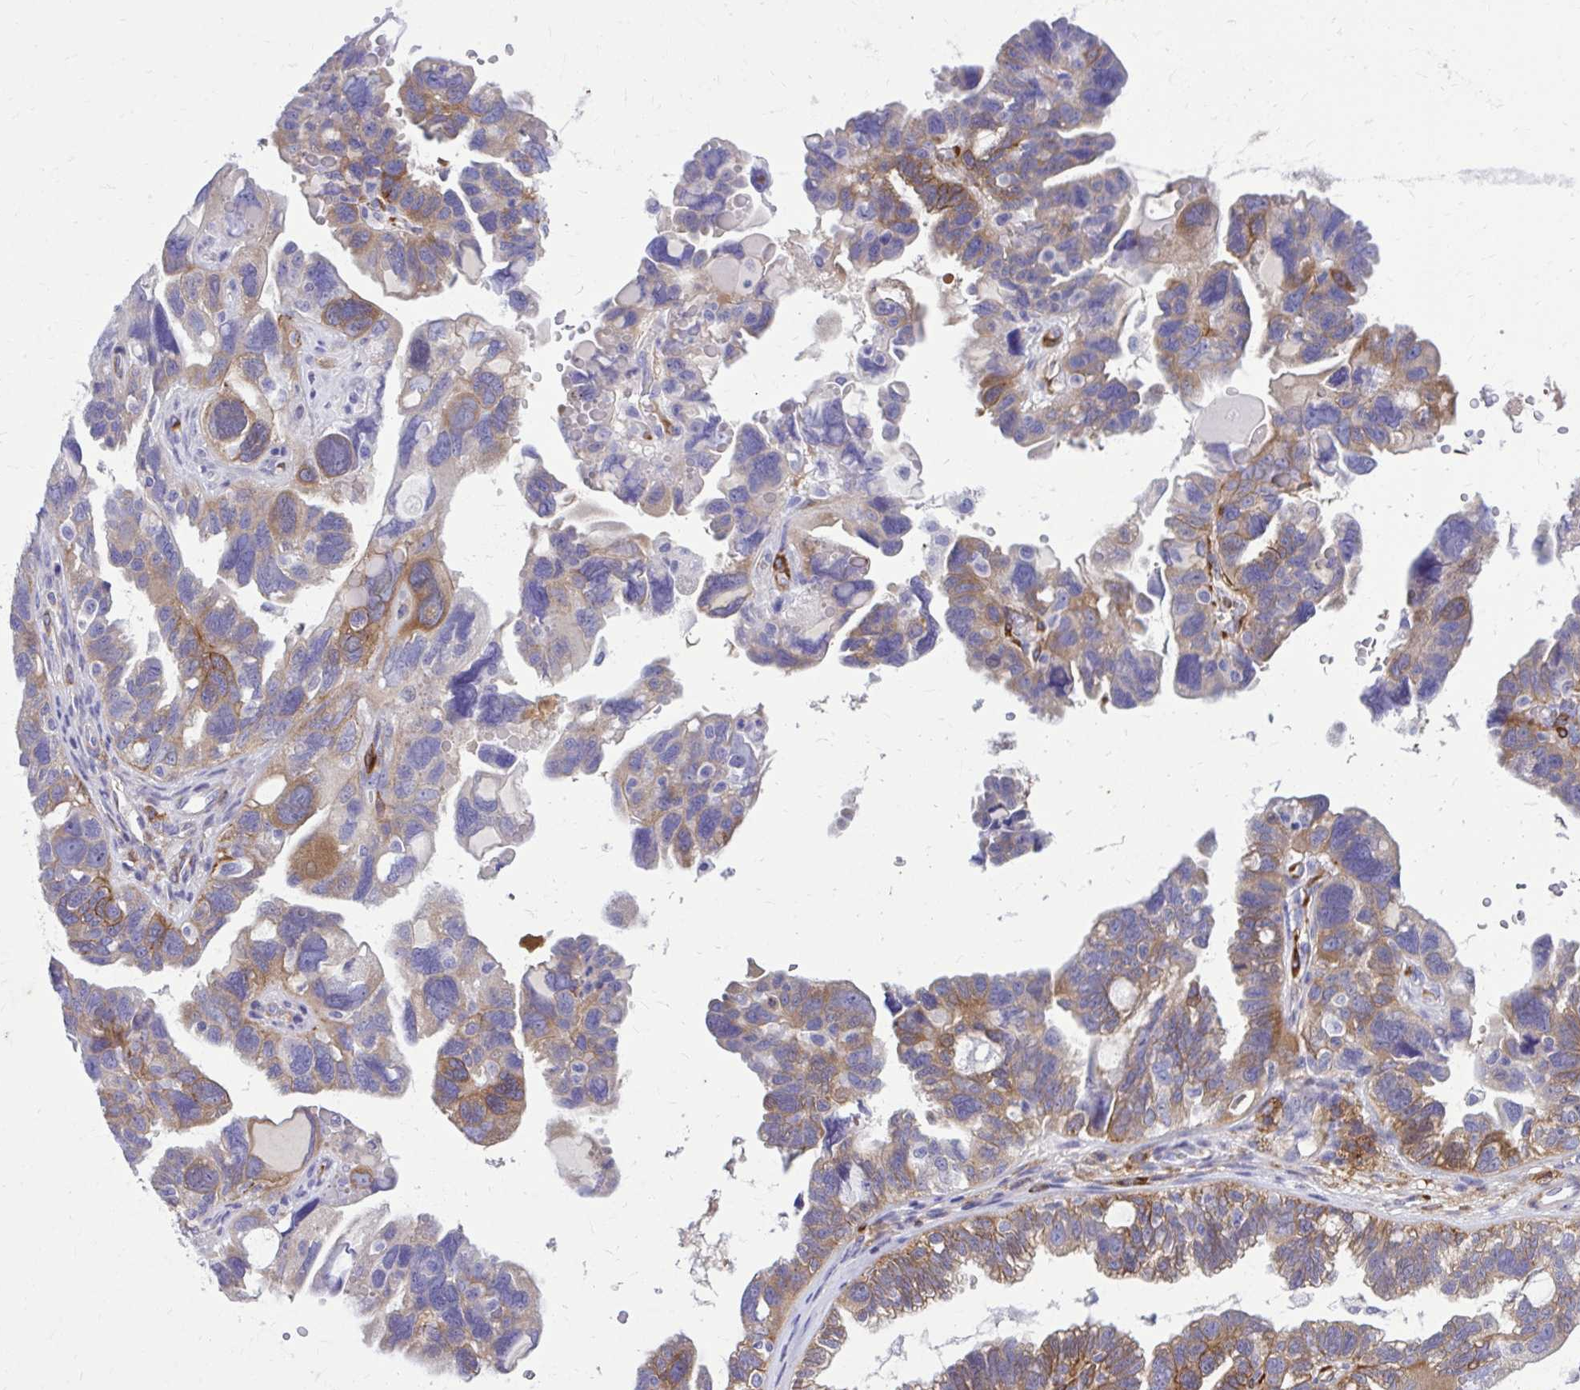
{"staining": {"intensity": "moderate", "quantity": ">75%", "location": "cytoplasmic/membranous"}, "tissue": "ovarian cancer", "cell_type": "Tumor cells", "image_type": "cancer", "snomed": [{"axis": "morphology", "description": "Cystadenocarcinoma, serous, NOS"}, {"axis": "topography", "description": "Ovary"}], "caption": "The immunohistochemical stain highlights moderate cytoplasmic/membranous positivity in tumor cells of ovarian cancer tissue.", "gene": "EPB41L1", "patient": {"sex": "female", "age": 60}}